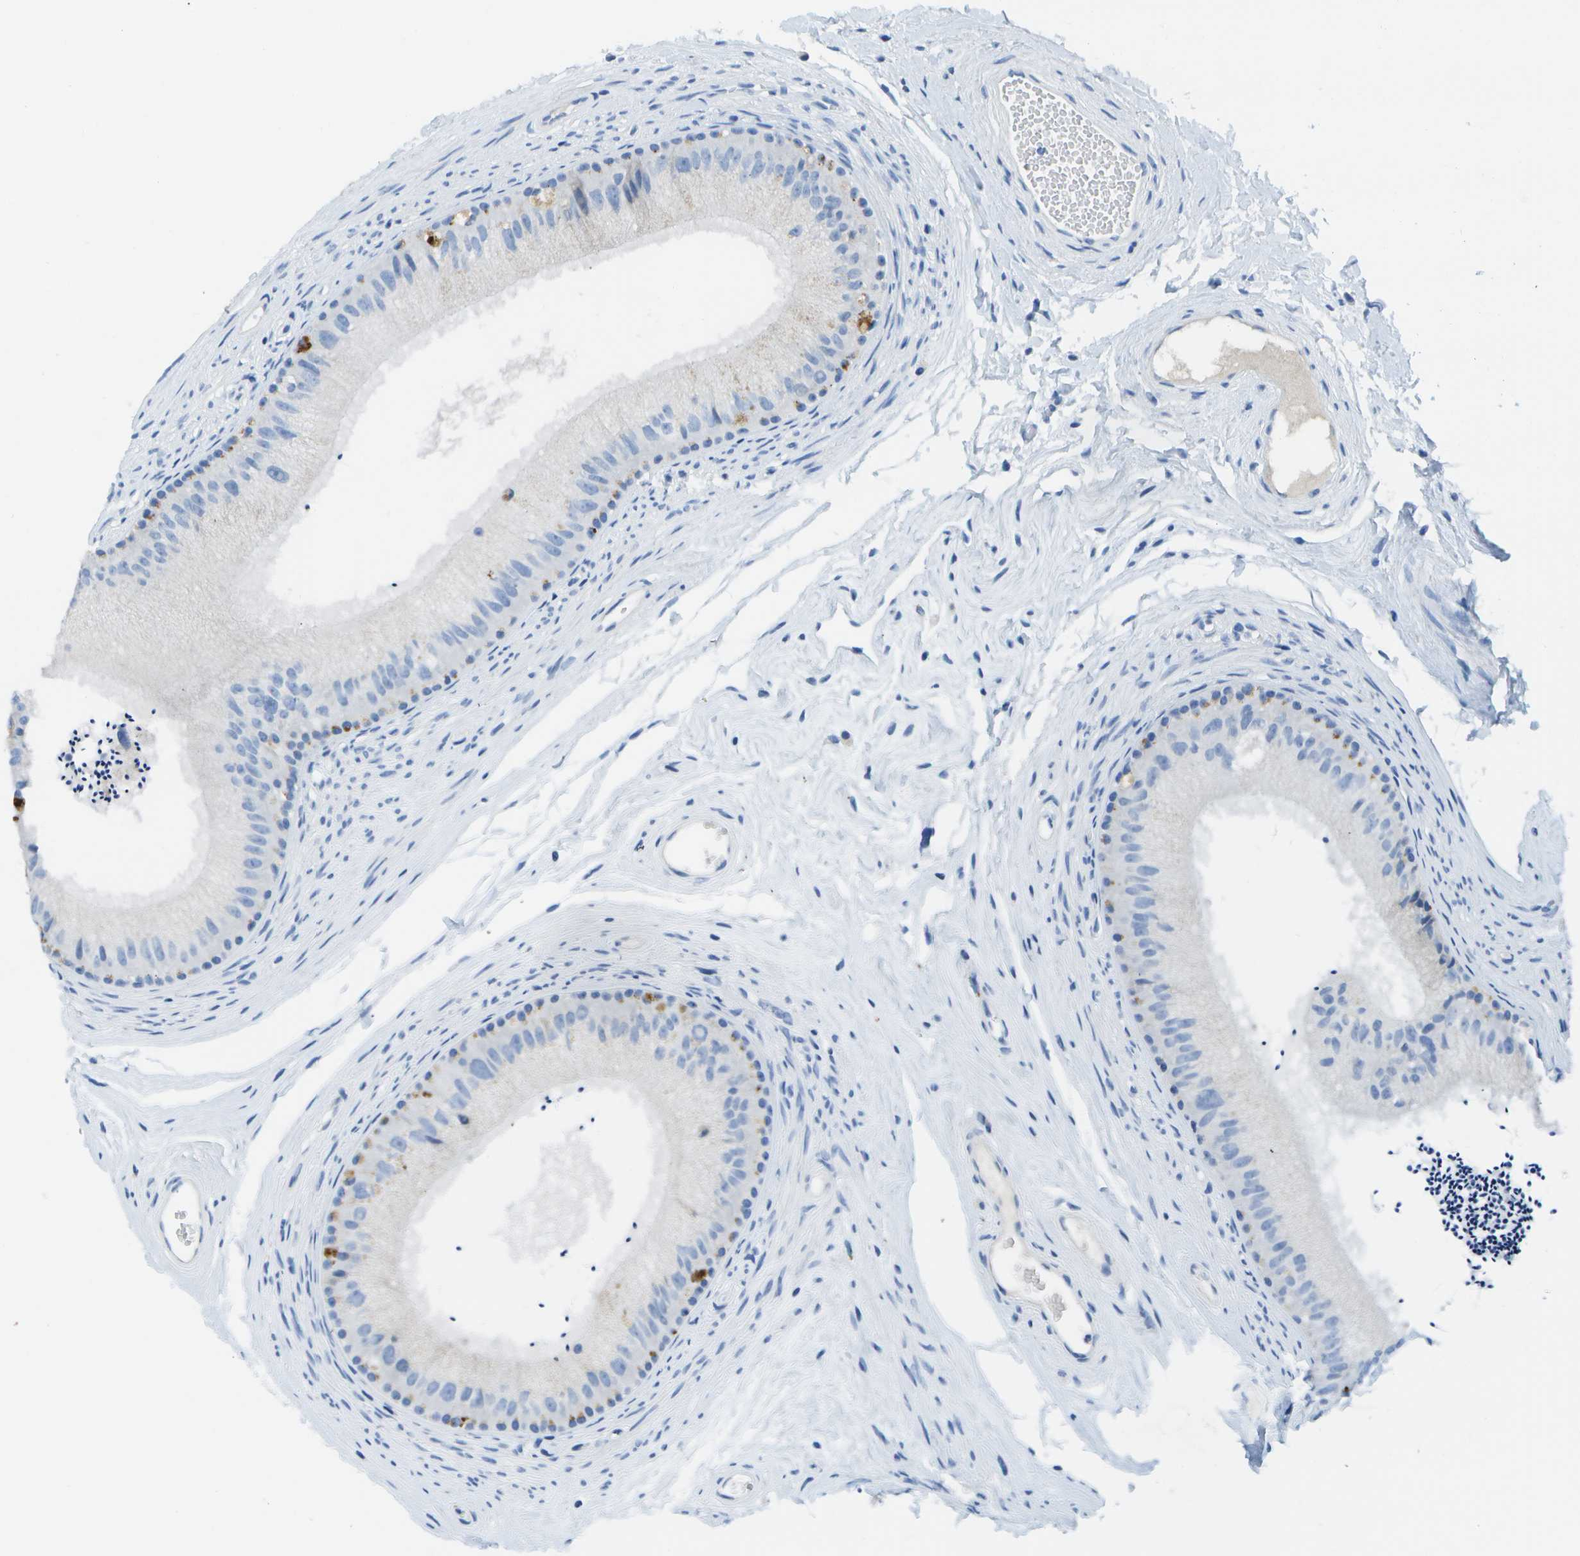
{"staining": {"intensity": "negative", "quantity": "none", "location": "none"}, "tissue": "epididymis", "cell_type": "Glandular cells", "image_type": "normal", "snomed": [{"axis": "morphology", "description": "Normal tissue, NOS"}, {"axis": "topography", "description": "Epididymis"}], "caption": "Image shows no protein expression in glandular cells of unremarkable epididymis. Brightfield microscopy of immunohistochemistry stained with DAB (3,3'-diaminobenzidine) (brown) and hematoxylin (blue), captured at high magnification.", "gene": "MS4A1", "patient": {"sex": "male", "age": 56}}